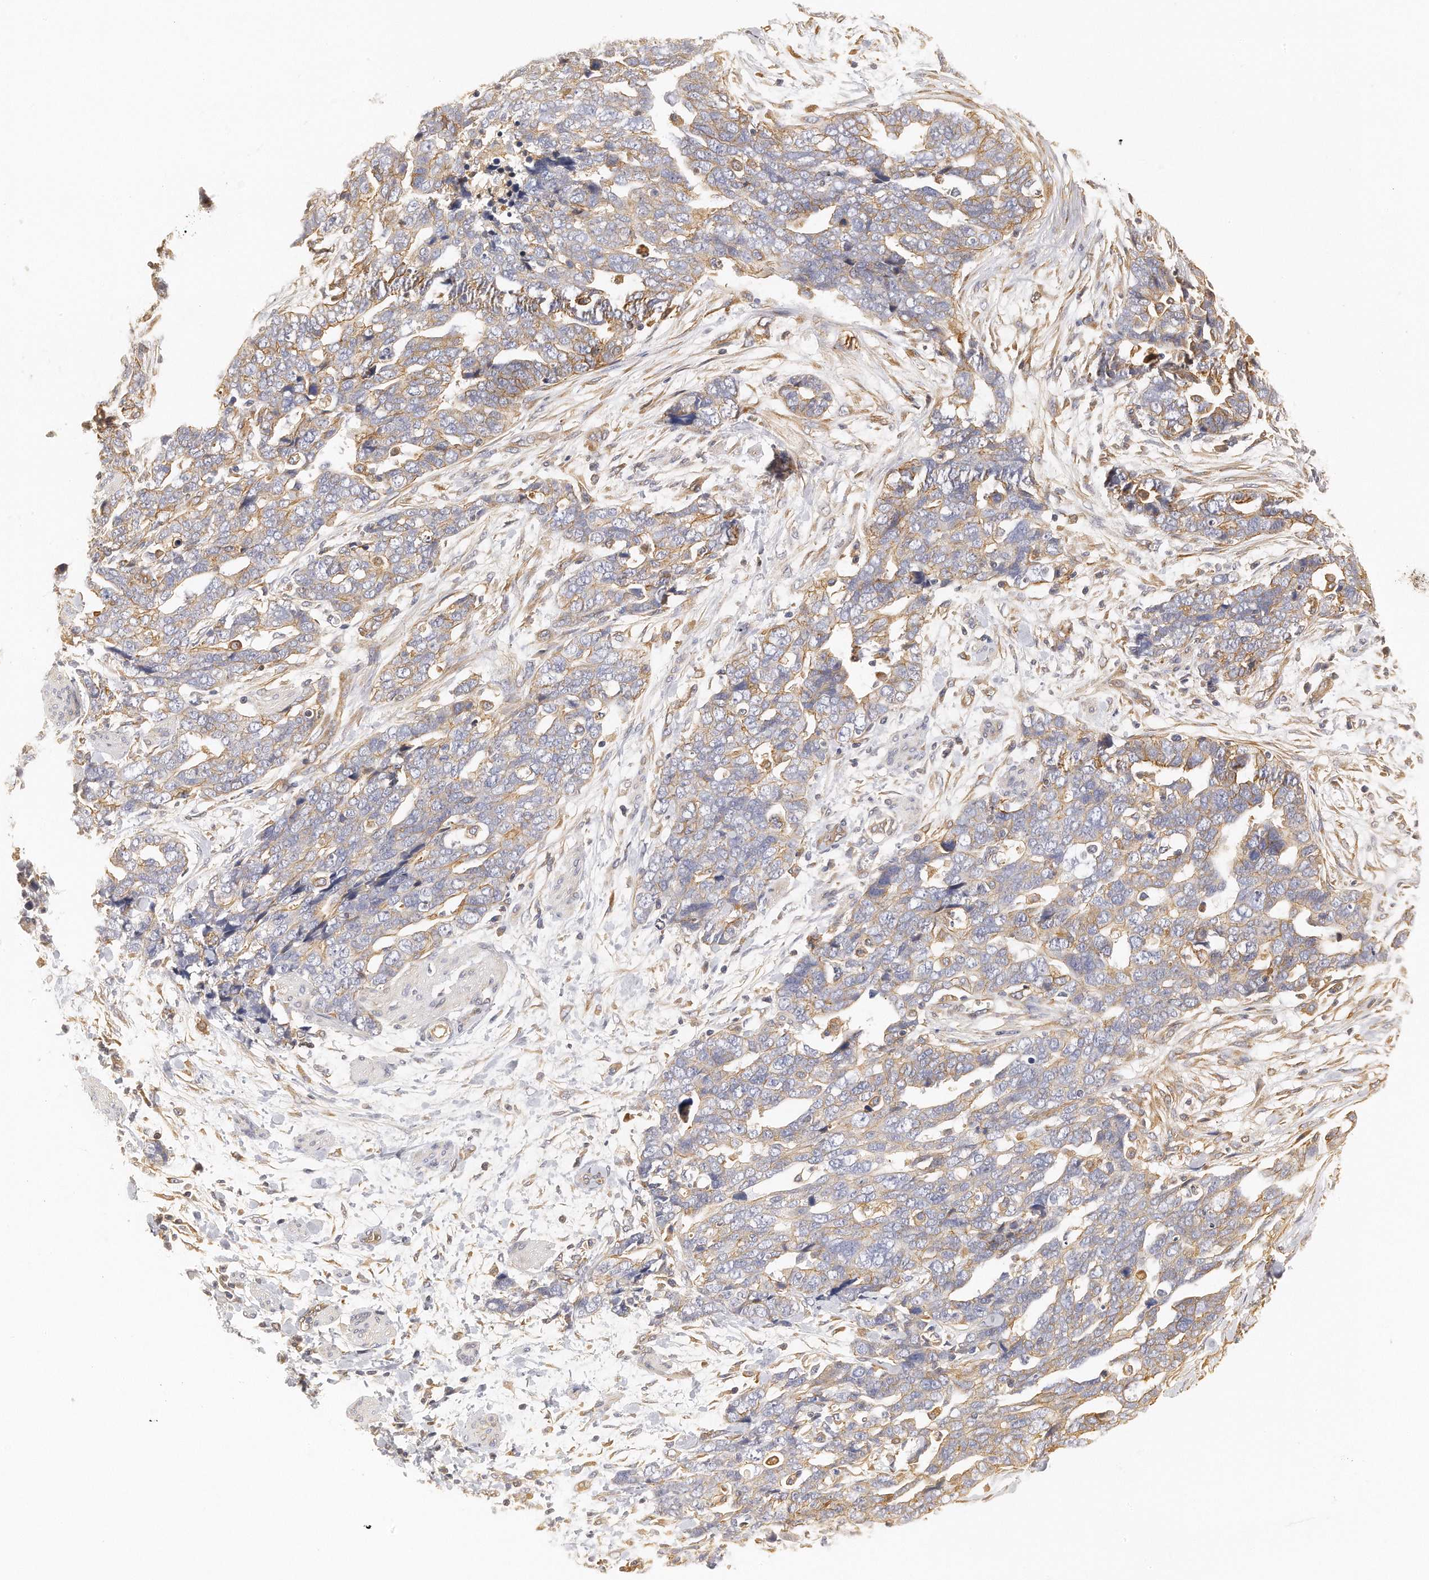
{"staining": {"intensity": "moderate", "quantity": "25%-75%", "location": "cytoplasmic/membranous"}, "tissue": "ovarian cancer", "cell_type": "Tumor cells", "image_type": "cancer", "snomed": [{"axis": "morphology", "description": "Normal tissue, NOS"}, {"axis": "morphology", "description": "Cystadenocarcinoma, serous, NOS"}, {"axis": "topography", "description": "Fallopian tube"}, {"axis": "topography", "description": "Ovary"}], "caption": "Immunohistochemistry (IHC) of serous cystadenocarcinoma (ovarian) exhibits medium levels of moderate cytoplasmic/membranous staining in approximately 25%-75% of tumor cells.", "gene": "CHST7", "patient": {"sex": "female", "age": 56}}